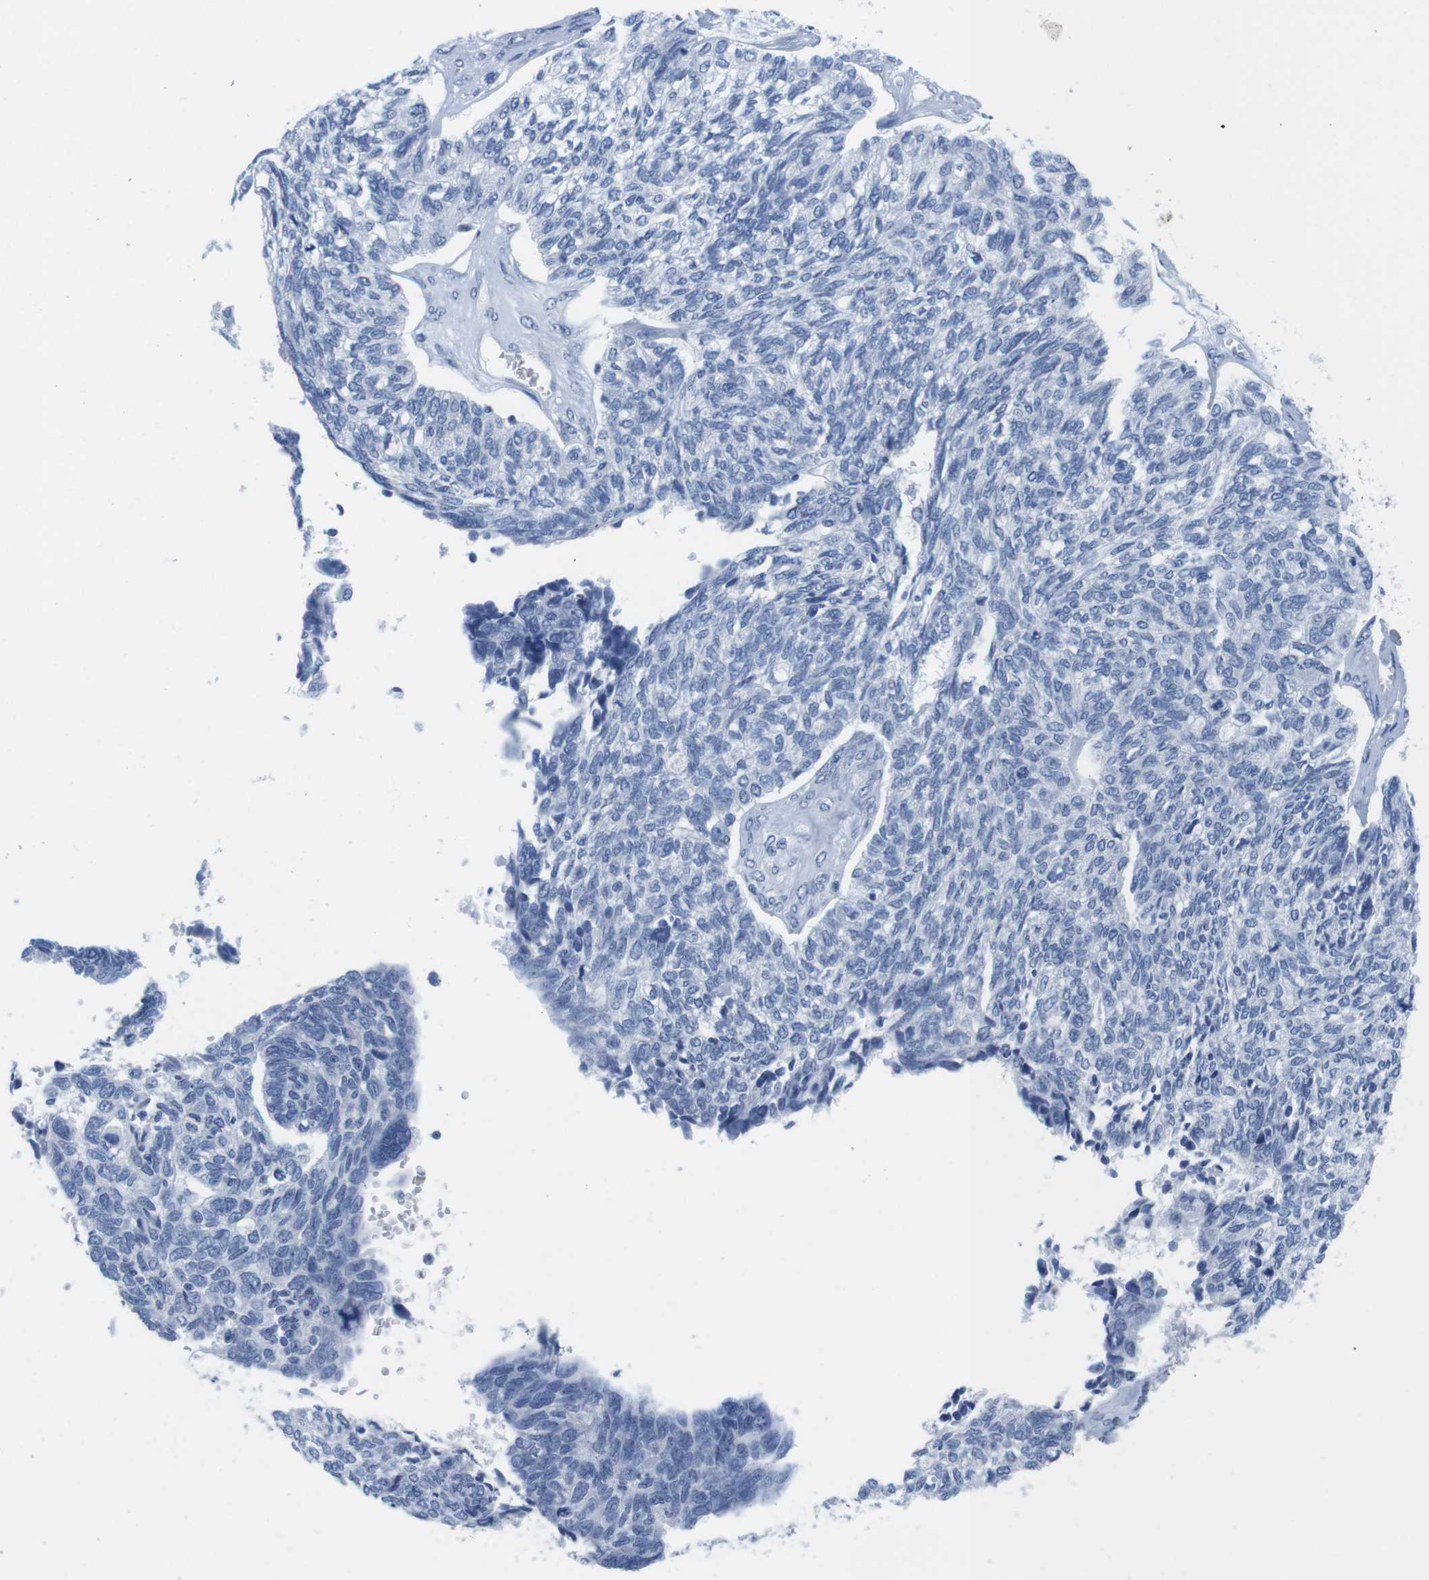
{"staining": {"intensity": "negative", "quantity": "none", "location": "none"}, "tissue": "ovarian cancer", "cell_type": "Tumor cells", "image_type": "cancer", "snomed": [{"axis": "morphology", "description": "Cystadenocarcinoma, serous, NOS"}, {"axis": "topography", "description": "Ovary"}], "caption": "Human ovarian cancer stained for a protein using immunohistochemistry (IHC) reveals no staining in tumor cells.", "gene": "MAP6", "patient": {"sex": "female", "age": 79}}